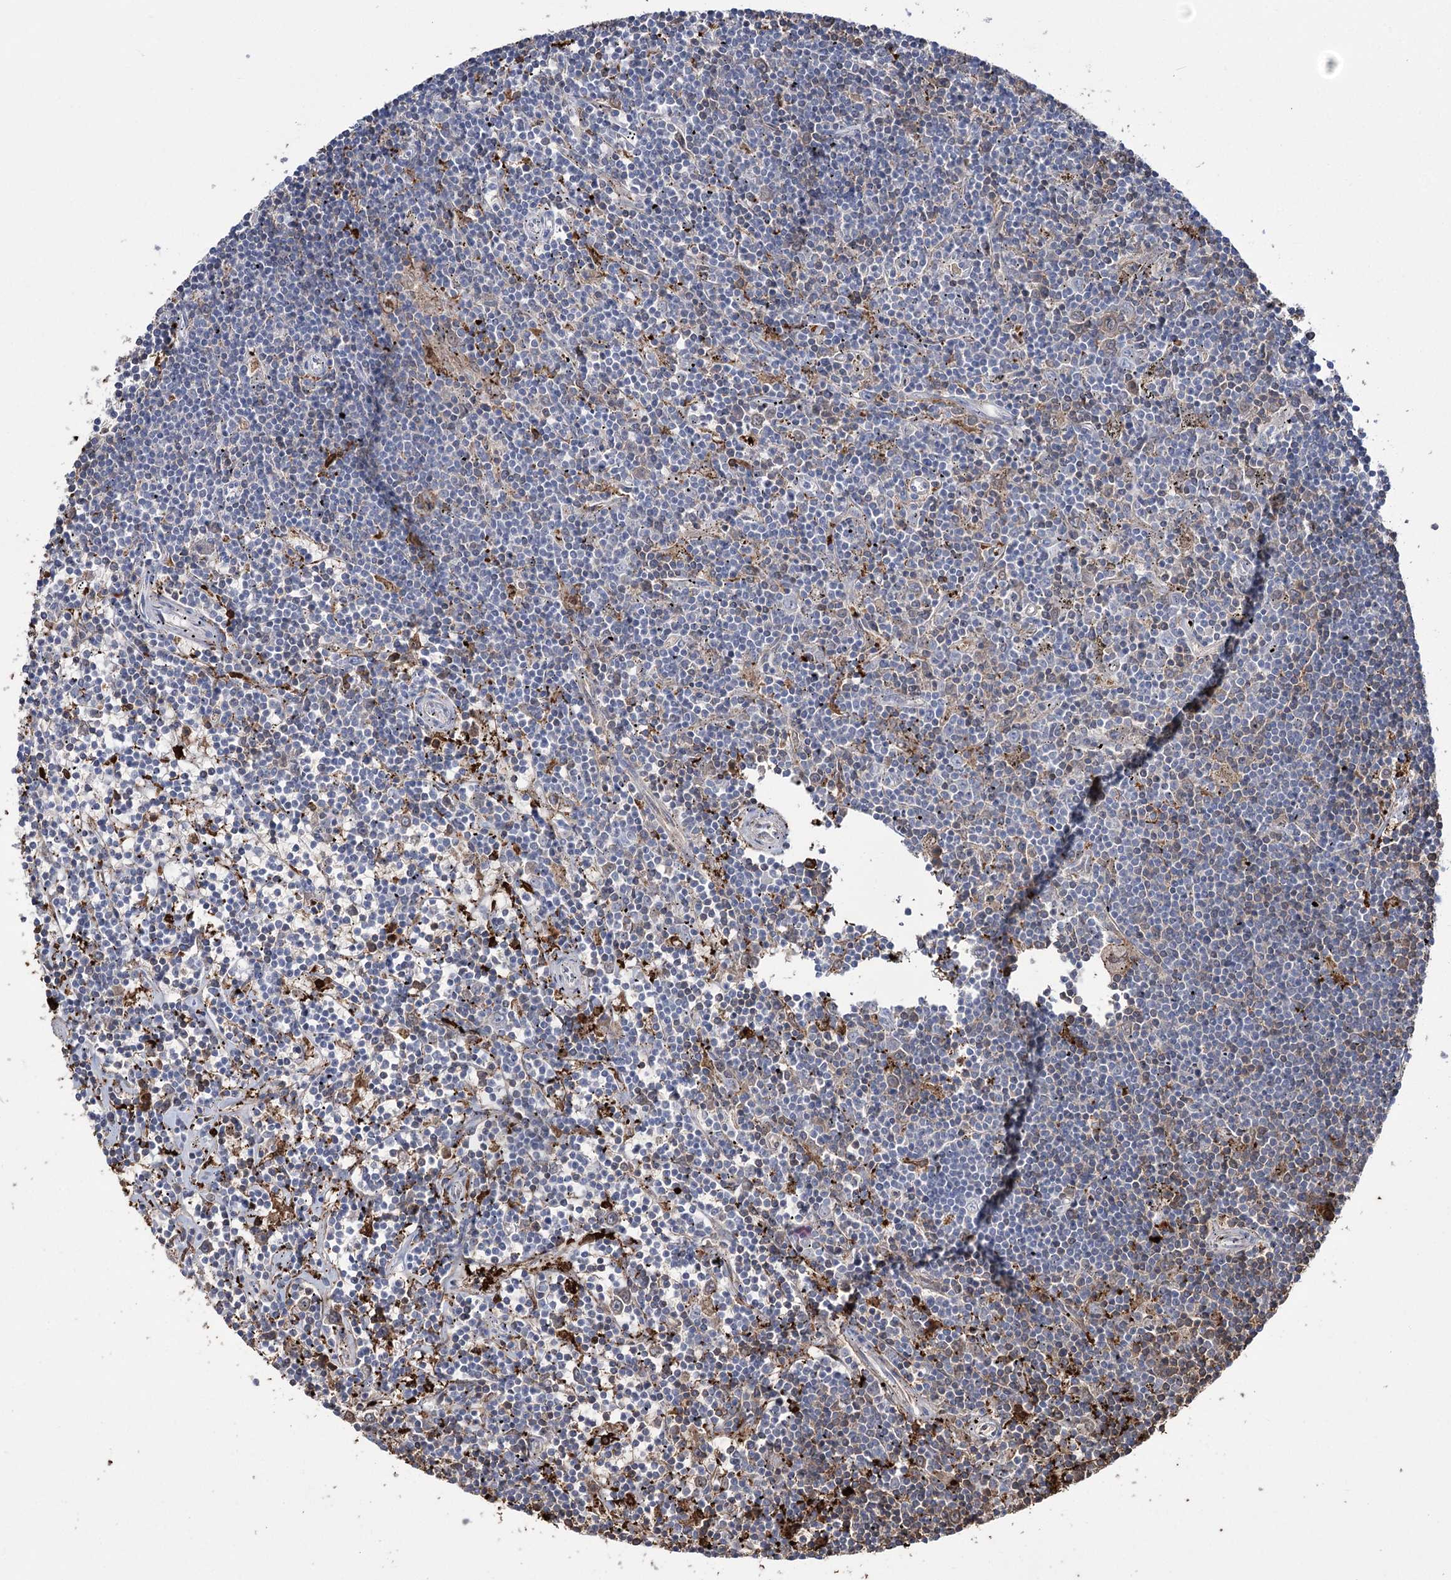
{"staining": {"intensity": "negative", "quantity": "none", "location": "none"}, "tissue": "lymphoma", "cell_type": "Tumor cells", "image_type": "cancer", "snomed": [{"axis": "morphology", "description": "Malignant lymphoma, non-Hodgkin's type, Low grade"}, {"axis": "topography", "description": "Spleen"}], "caption": "Malignant lymphoma, non-Hodgkin's type (low-grade) stained for a protein using immunohistochemistry displays no staining tumor cells.", "gene": "ZNF622", "patient": {"sex": "male", "age": 76}}